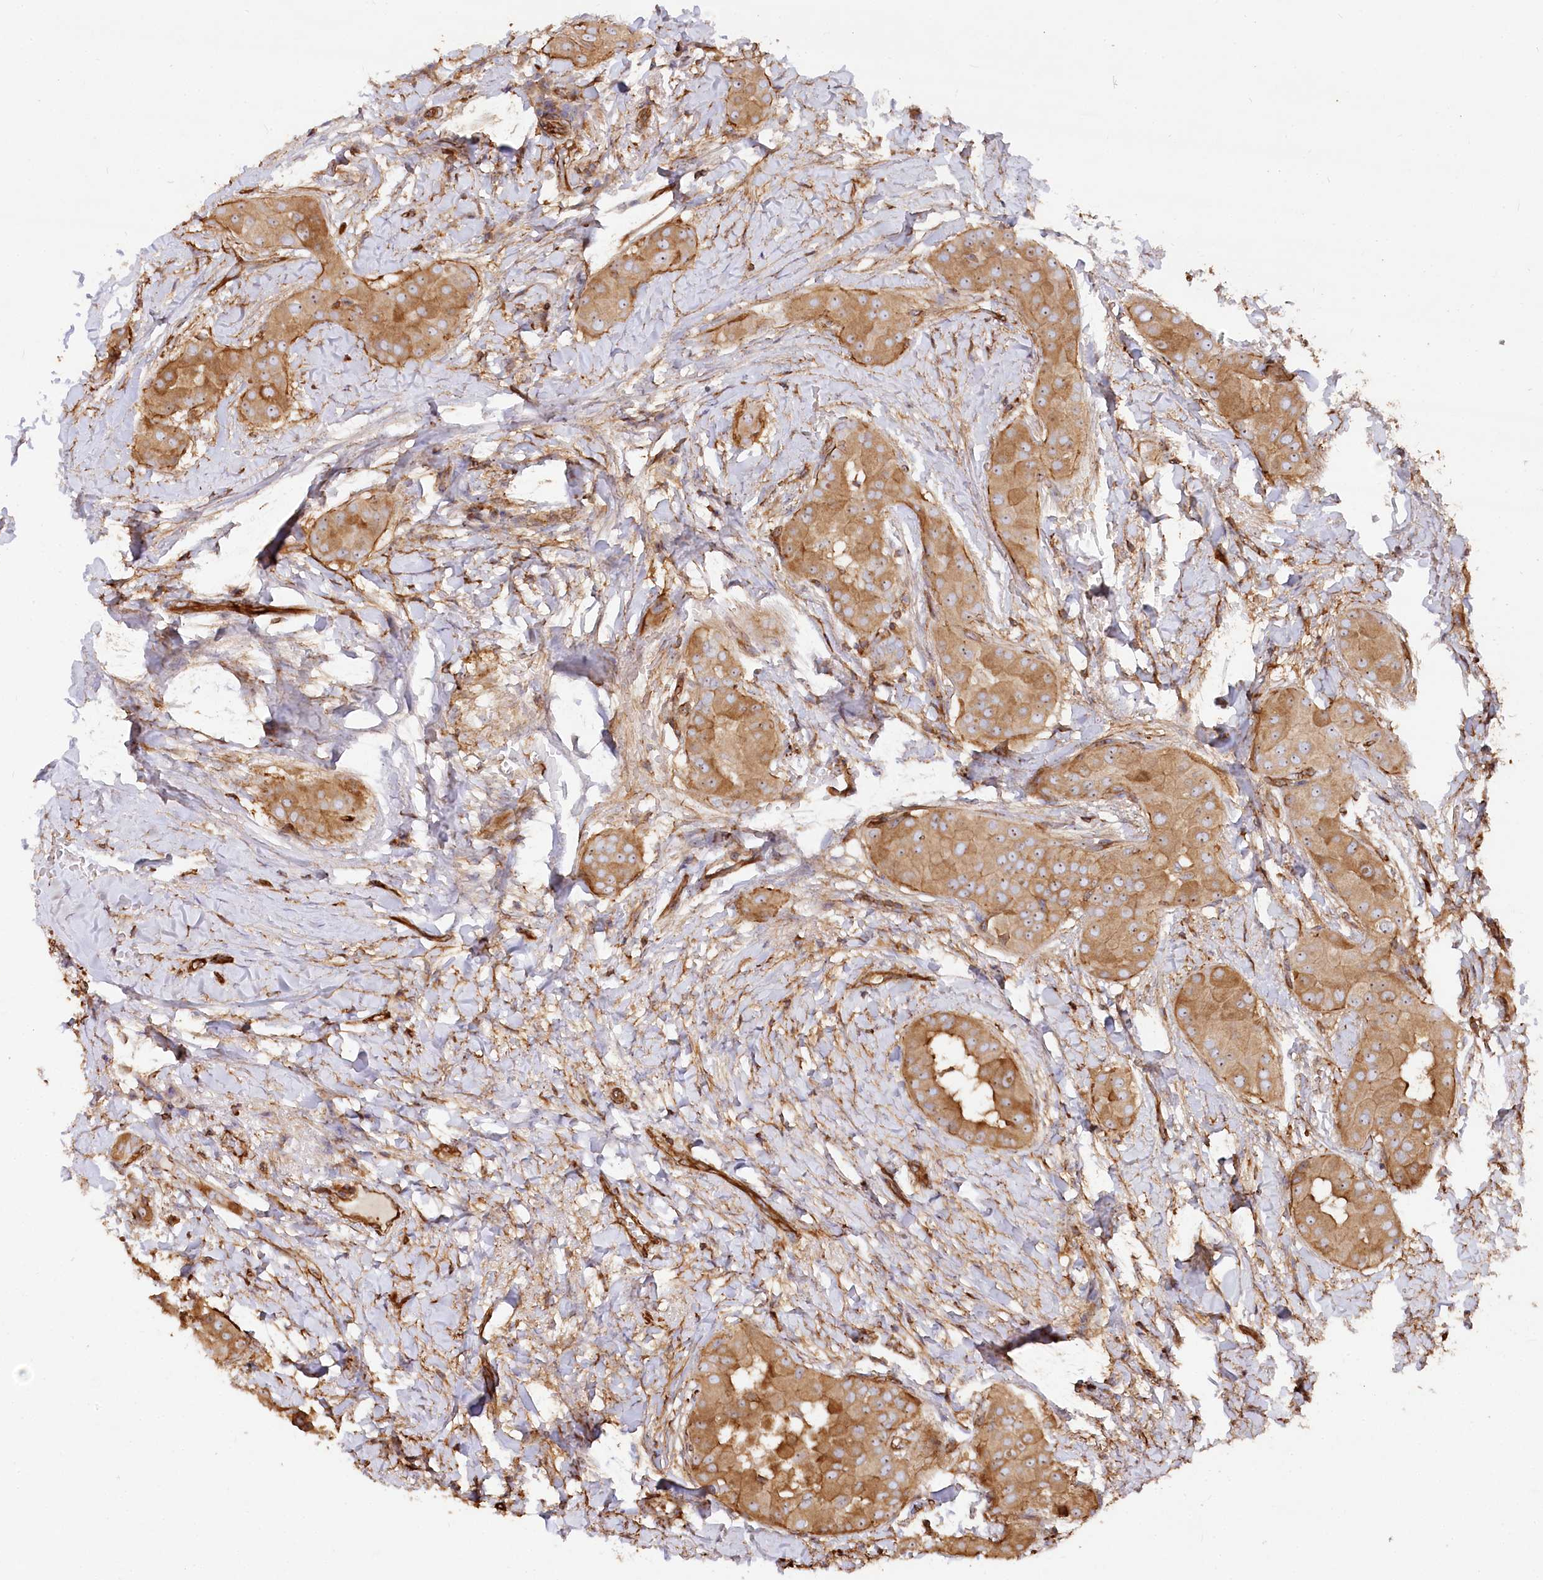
{"staining": {"intensity": "moderate", "quantity": ">75%", "location": "cytoplasmic/membranous,nuclear"}, "tissue": "thyroid cancer", "cell_type": "Tumor cells", "image_type": "cancer", "snomed": [{"axis": "morphology", "description": "Papillary adenocarcinoma, NOS"}, {"axis": "topography", "description": "Thyroid gland"}], "caption": "DAB (3,3'-diaminobenzidine) immunohistochemical staining of thyroid cancer shows moderate cytoplasmic/membranous and nuclear protein expression in approximately >75% of tumor cells.", "gene": "WDR36", "patient": {"sex": "male", "age": 33}}